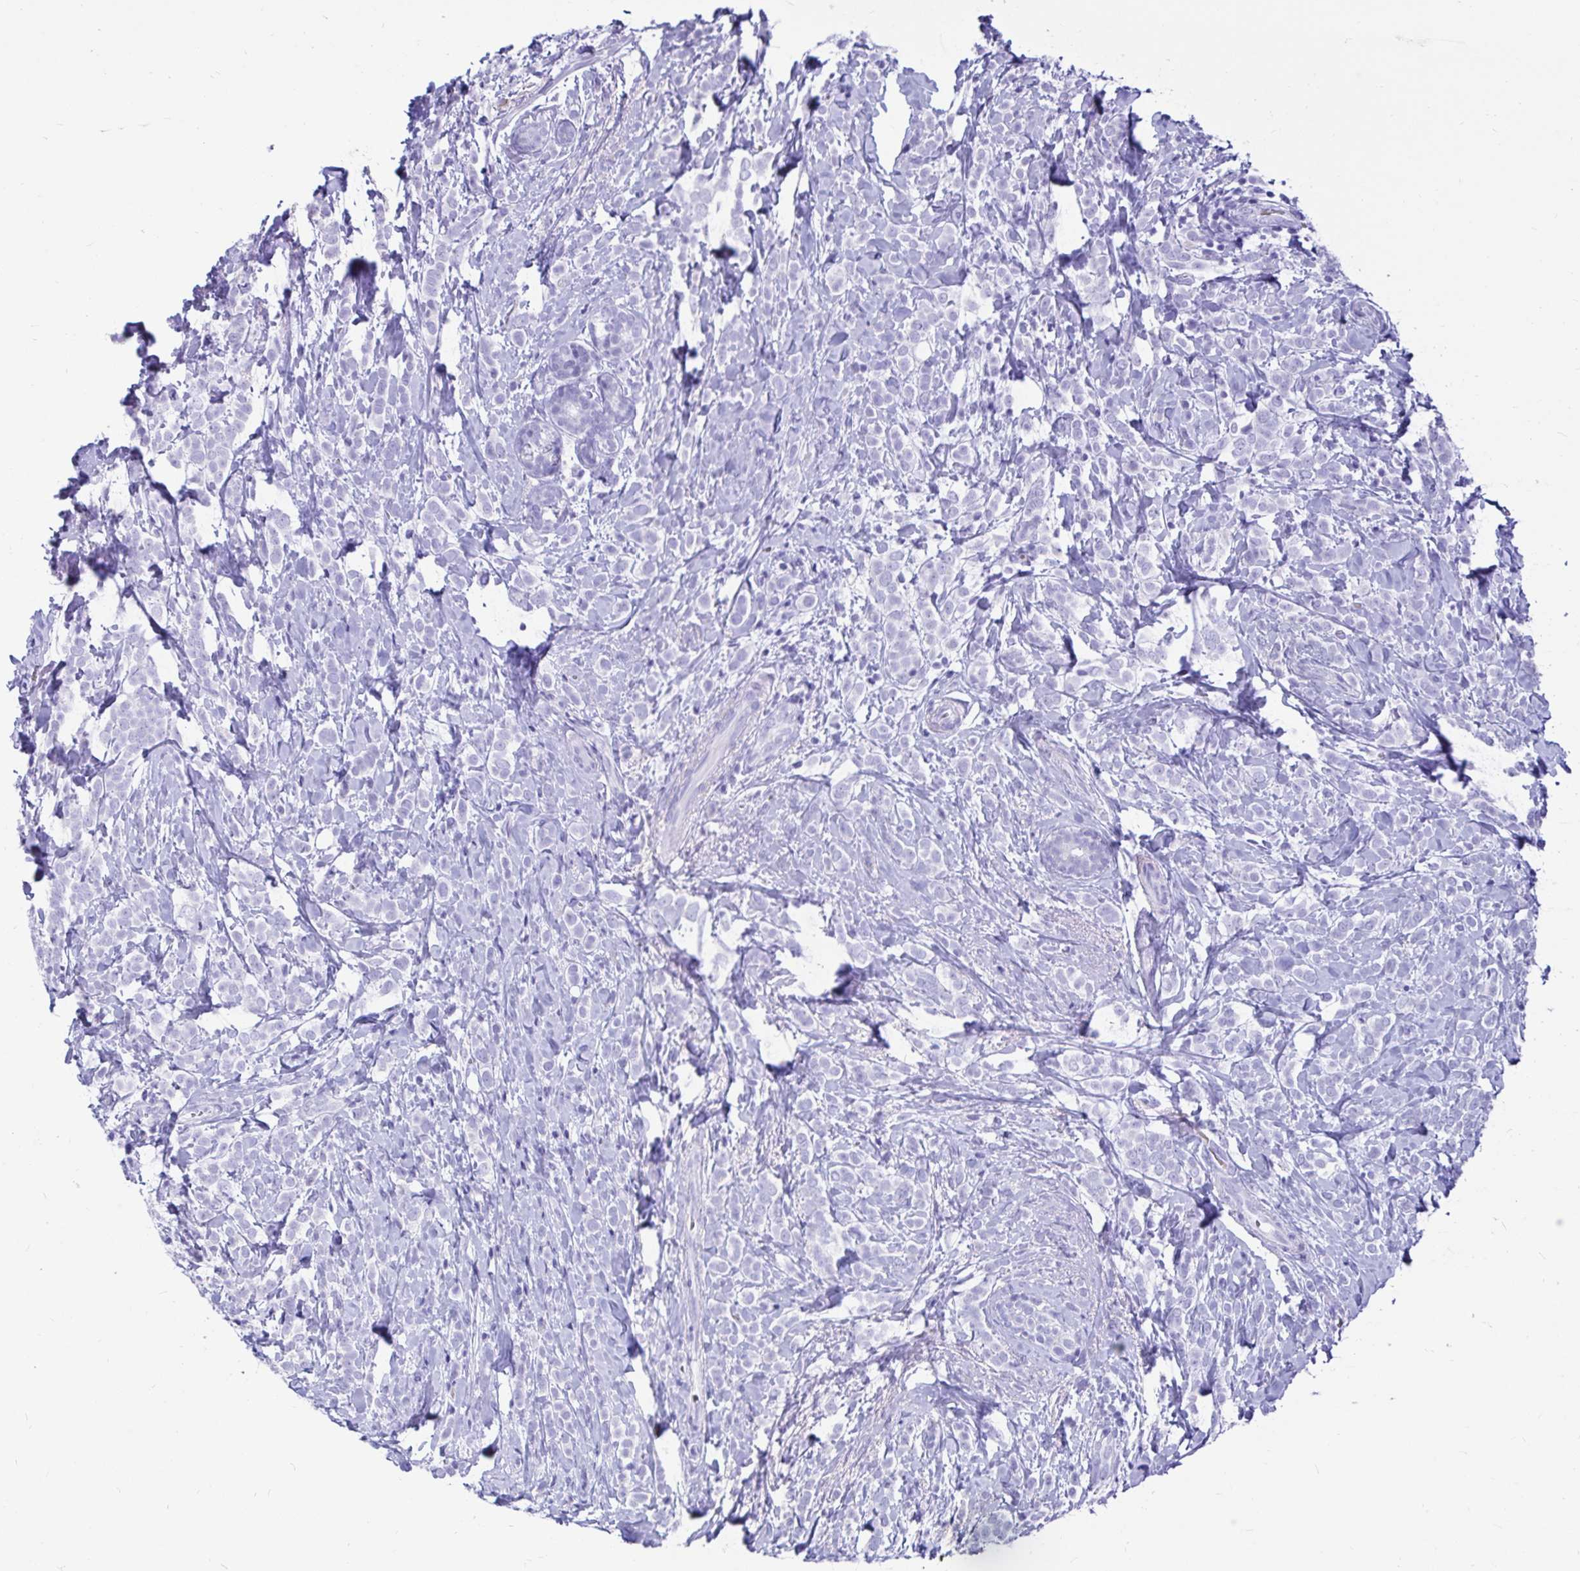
{"staining": {"intensity": "negative", "quantity": "none", "location": "none"}, "tissue": "breast cancer", "cell_type": "Tumor cells", "image_type": "cancer", "snomed": [{"axis": "morphology", "description": "Lobular carcinoma"}, {"axis": "topography", "description": "Breast"}], "caption": "The IHC photomicrograph has no significant staining in tumor cells of lobular carcinoma (breast) tissue. Brightfield microscopy of immunohistochemistry (IHC) stained with DAB (3,3'-diaminobenzidine) (brown) and hematoxylin (blue), captured at high magnification.", "gene": "ZPBP2", "patient": {"sex": "female", "age": 49}}